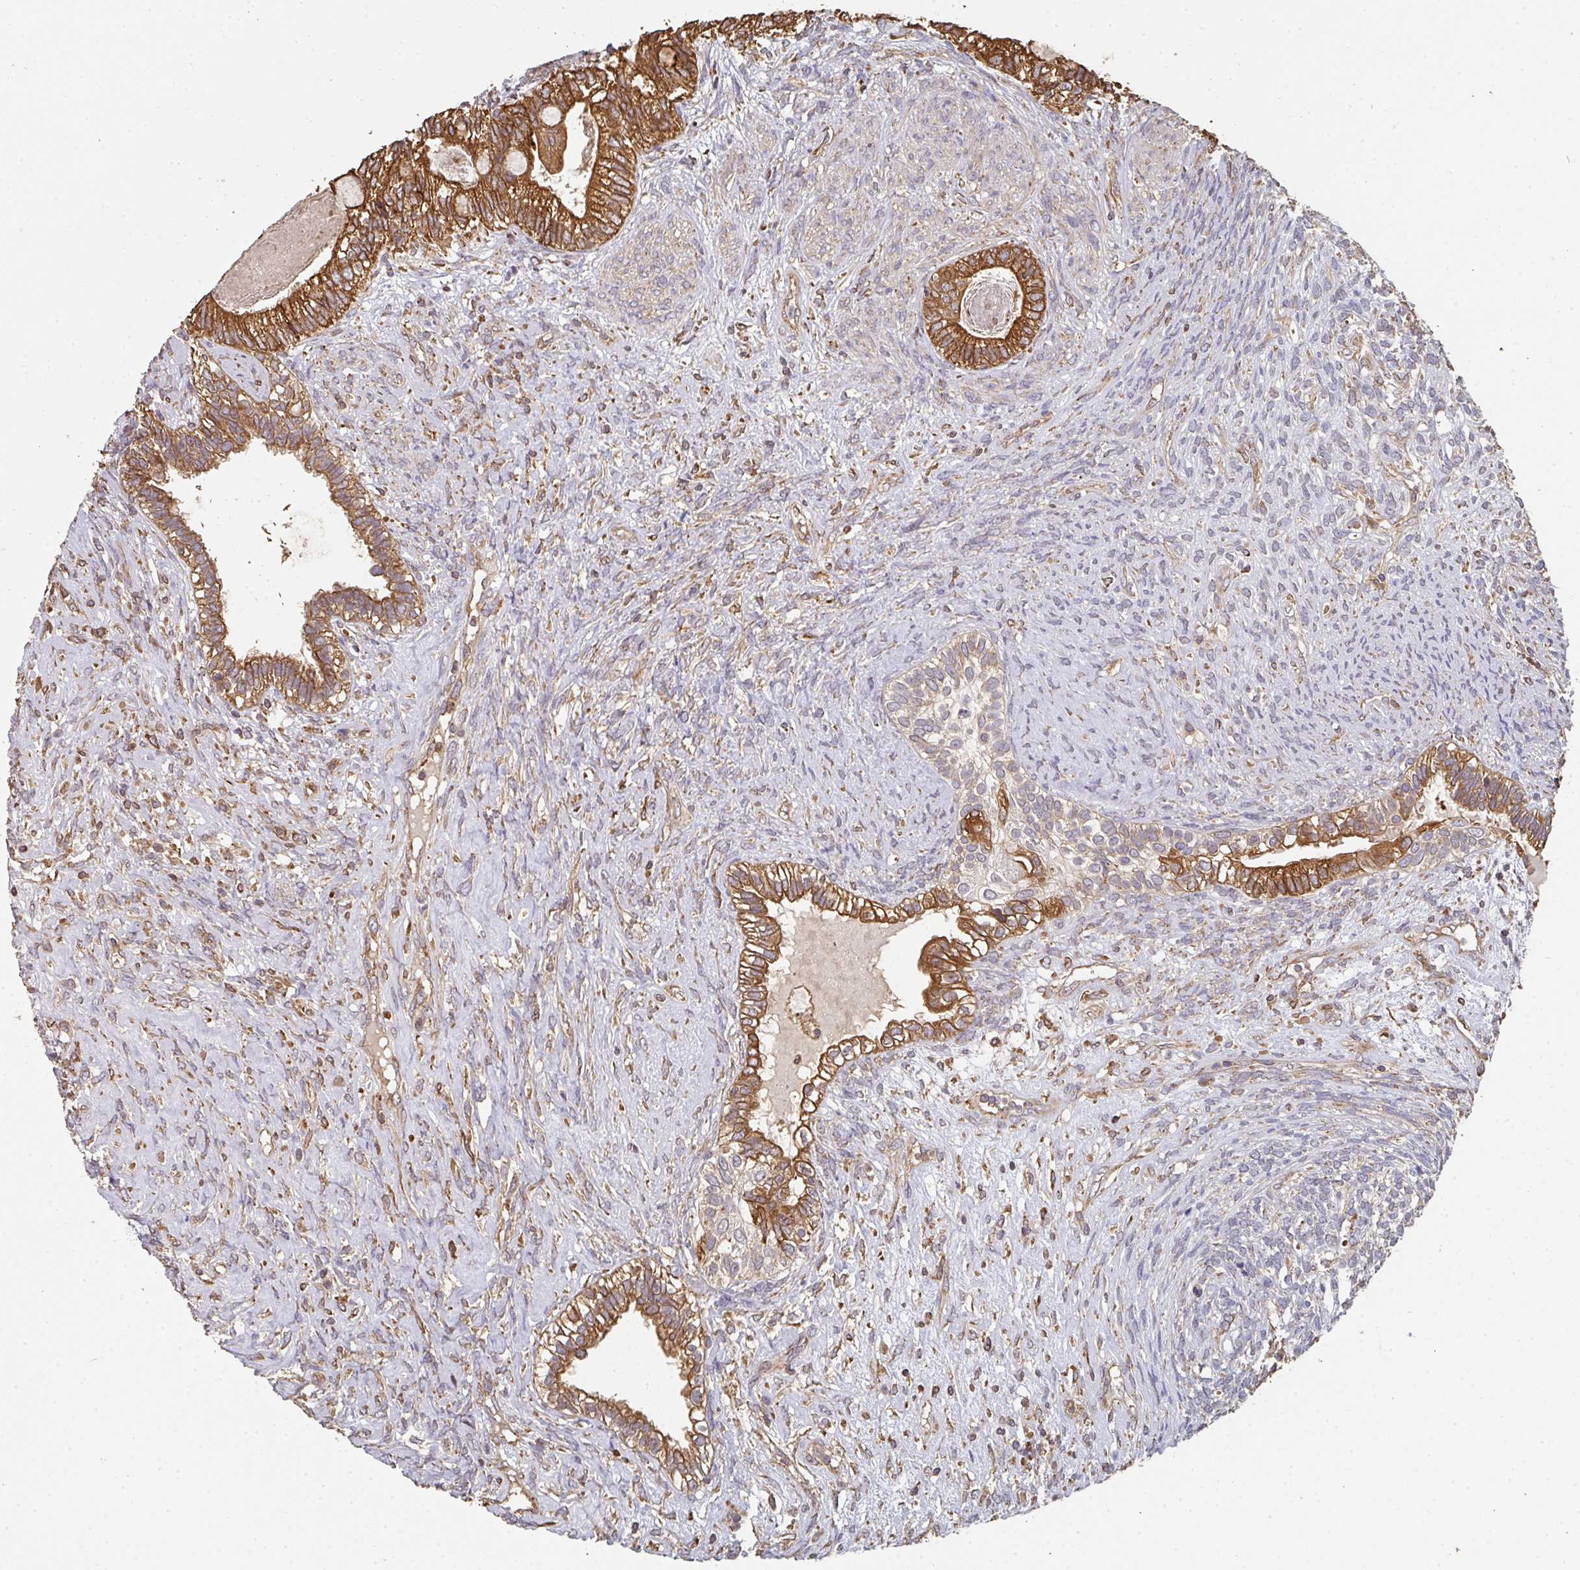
{"staining": {"intensity": "strong", "quantity": ">75%", "location": "cytoplasmic/membranous"}, "tissue": "testis cancer", "cell_type": "Tumor cells", "image_type": "cancer", "snomed": [{"axis": "morphology", "description": "Seminoma, NOS"}, {"axis": "morphology", "description": "Carcinoma, Embryonal, NOS"}, {"axis": "topography", "description": "Testis"}], "caption": "A photomicrograph of testis embryonal carcinoma stained for a protein exhibits strong cytoplasmic/membranous brown staining in tumor cells.", "gene": "POLG", "patient": {"sex": "male", "age": 41}}